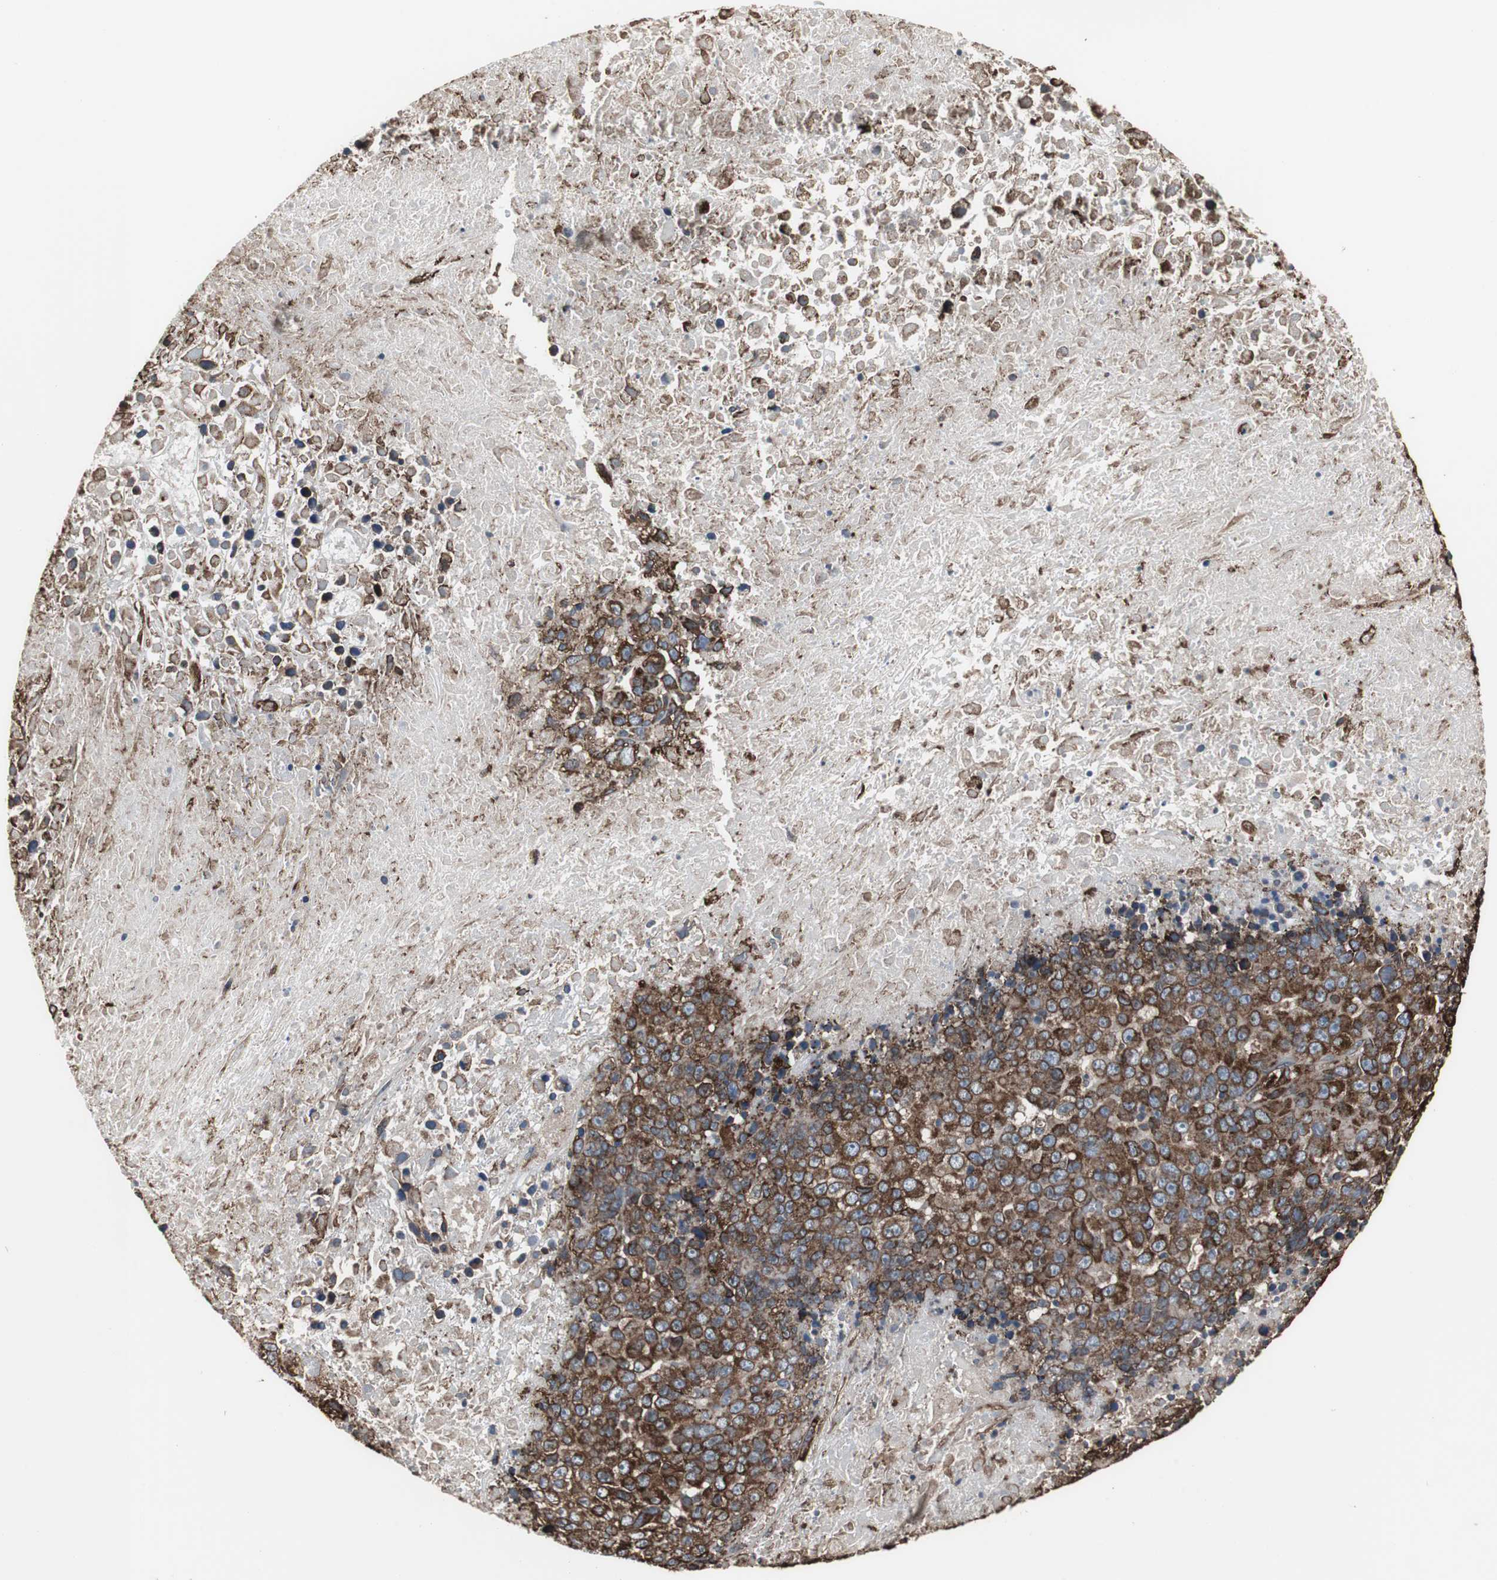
{"staining": {"intensity": "strong", "quantity": ">75%", "location": "cytoplasmic/membranous"}, "tissue": "melanoma", "cell_type": "Tumor cells", "image_type": "cancer", "snomed": [{"axis": "morphology", "description": "Malignant melanoma, Metastatic site"}, {"axis": "topography", "description": "Cerebral cortex"}], "caption": "Protein expression analysis of human malignant melanoma (metastatic site) reveals strong cytoplasmic/membranous positivity in approximately >75% of tumor cells.", "gene": "CALU", "patient": {"sex": "female", "age": 52}}